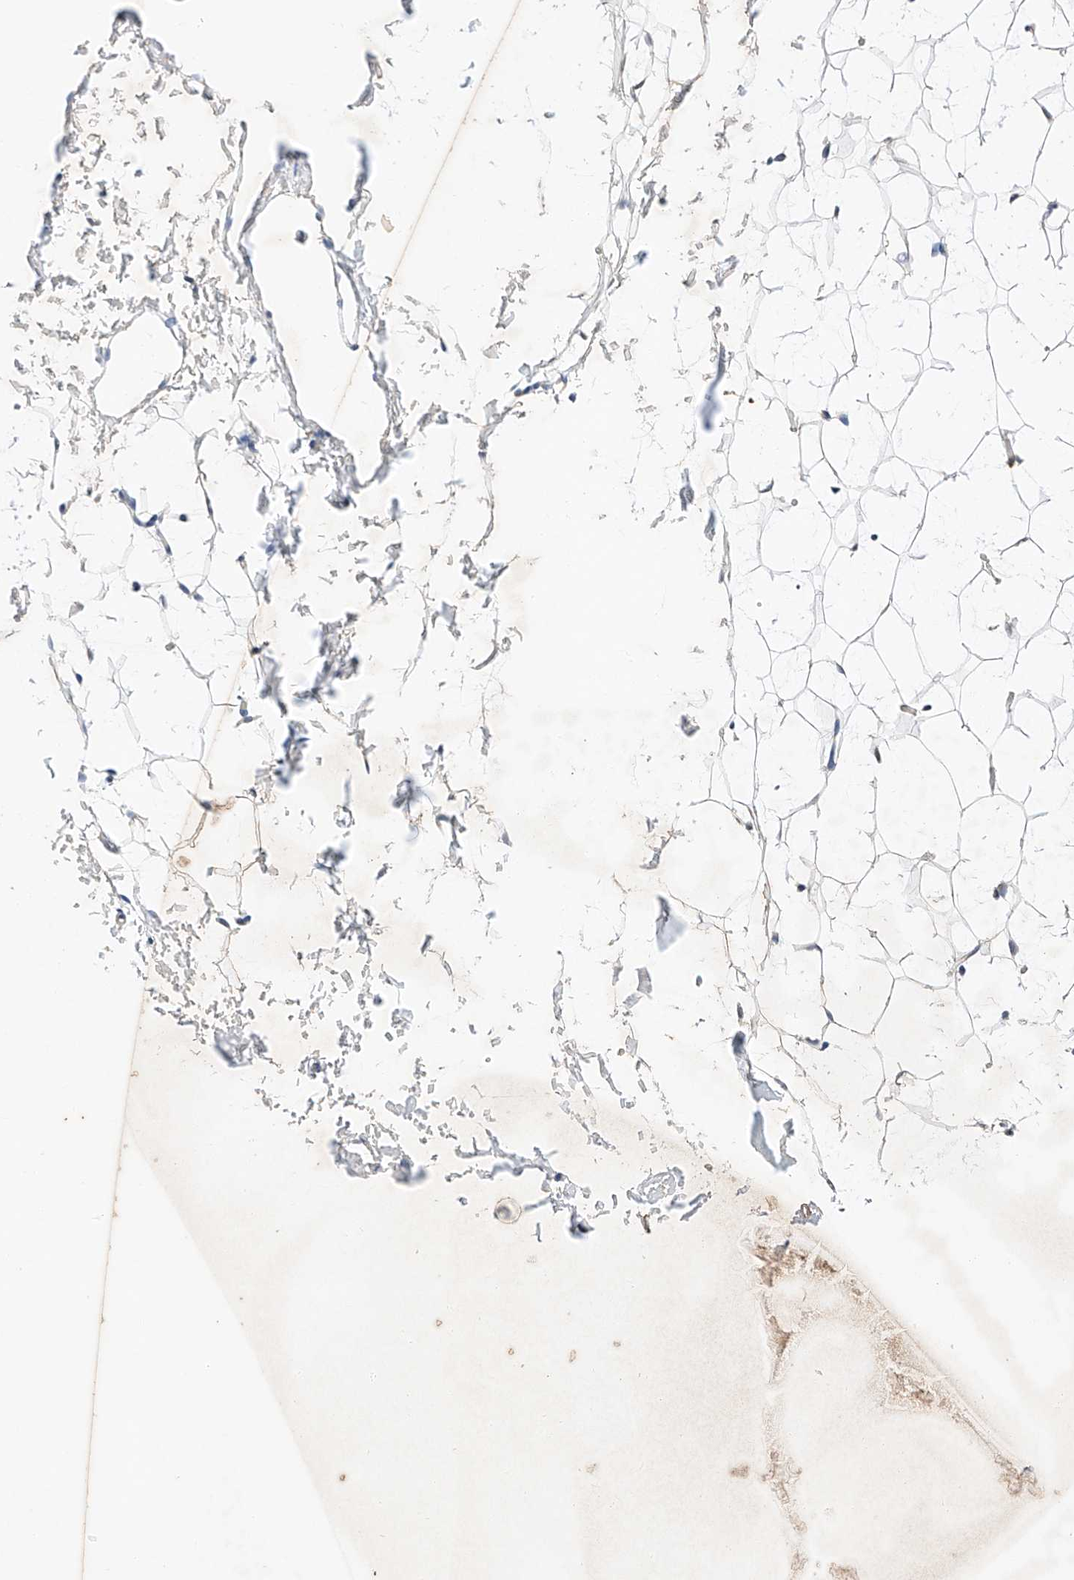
{"staining": {"intensity": "moderate", "quantity": "25%-75%", "location": "cytoplasmic/membranous"}, "tissue": "adipose tissue", "cell_type": "Adipocytes", "image_type": "normal", "snomed": [{"axis": "morphology", "description": "Normal tissue, NOS"}, {"axis": "topography", "description": "Breast"}], "caption": "Protein staining demonstrates moderate cytoplasmic/membranous staining in about 25%-75% of adipocytes in unremarkable adipose tissue. (Stains: DAB (3,3'-diaminobenzidine) in brown, nuclei in blue, Microscopy: brightfield microscopy at high magnification).", "gene": "C6orf118", "patient": {"sex": "female", "age": 23}}